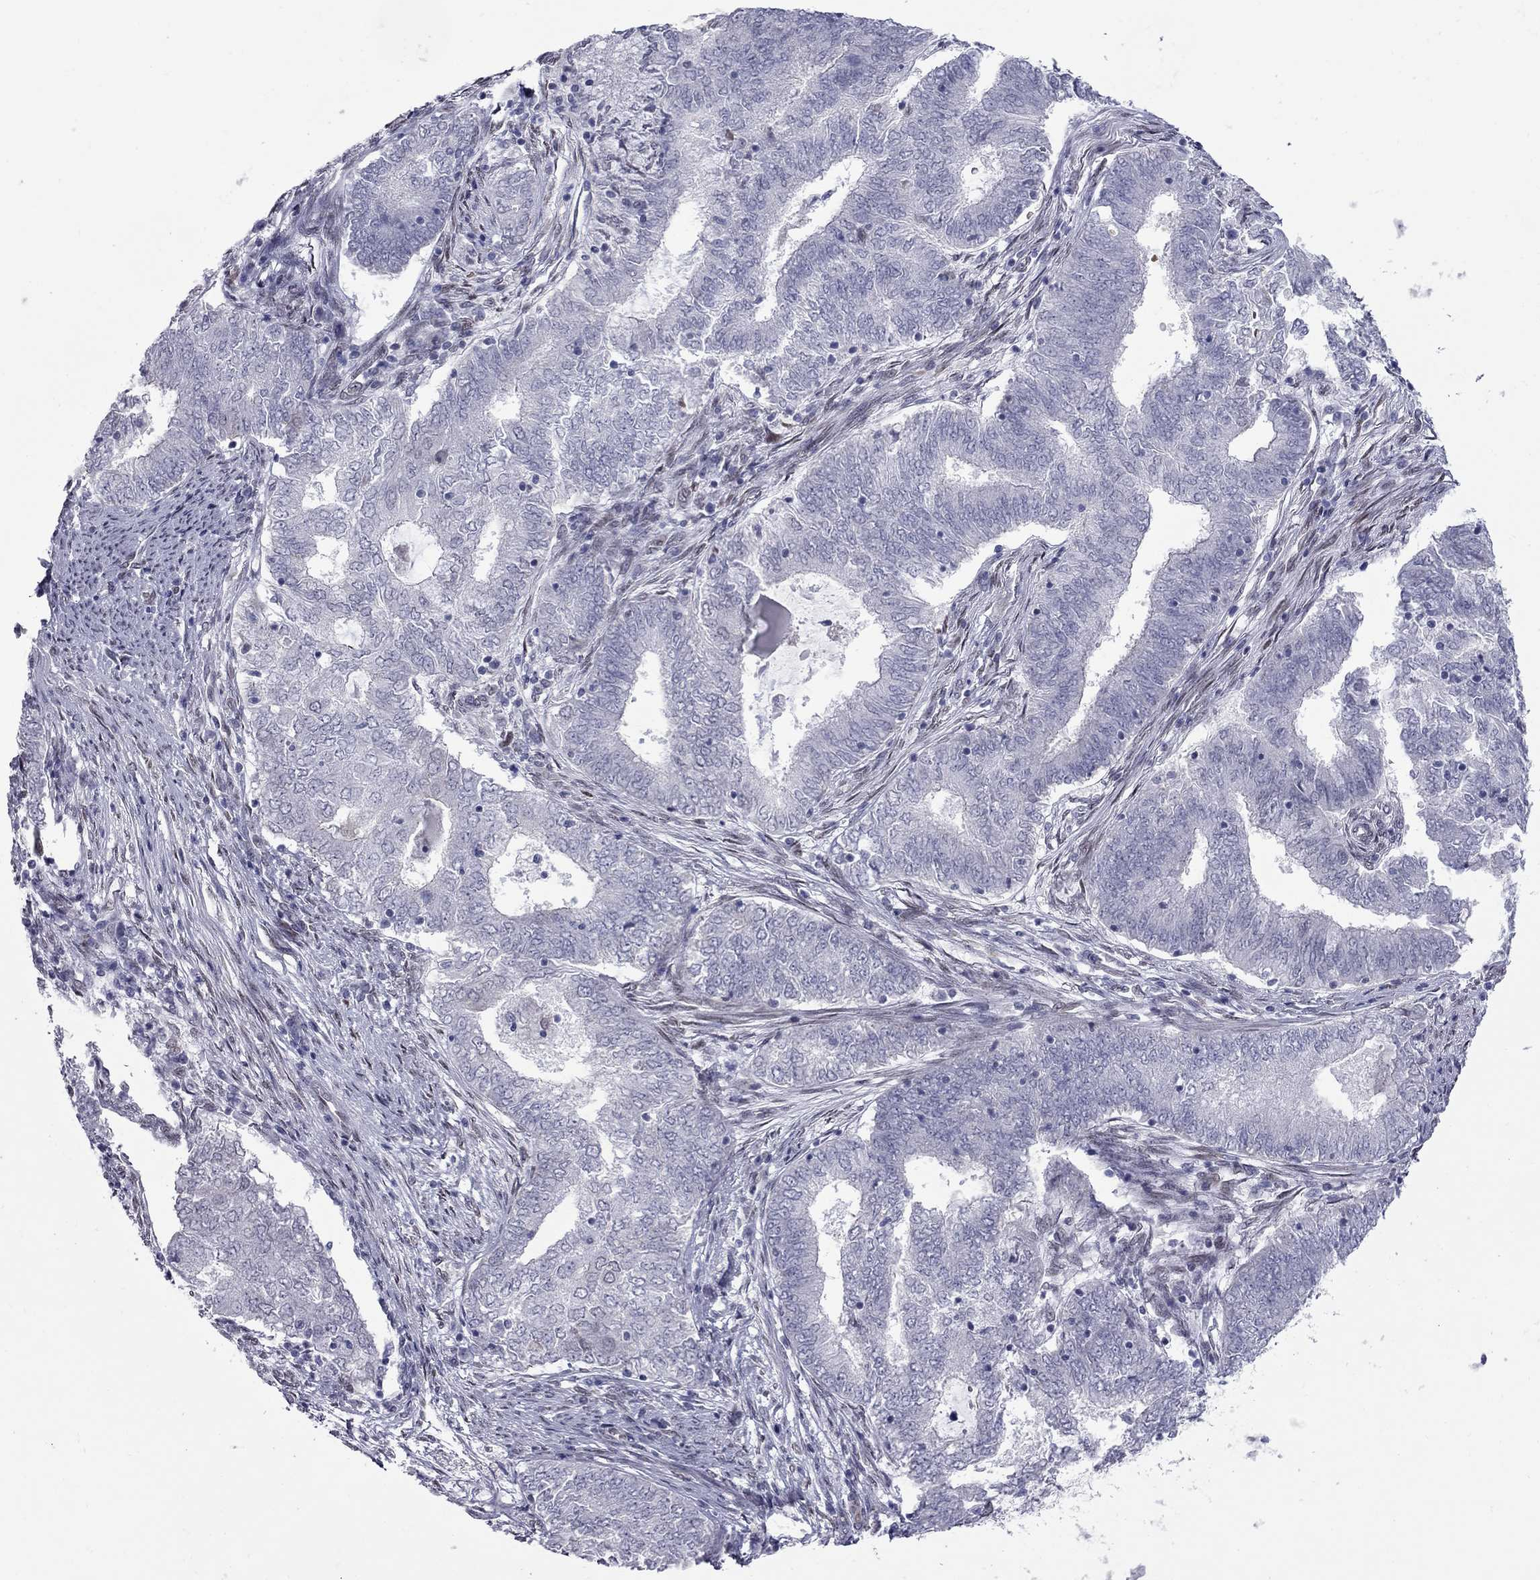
{"staining": {"intensity": "negative", "quantity": "none", "location": "none"}, "tissue": "endometrial cancer", "cell_type": "Tumor cells", "image_type": "cancer", "snomed": [{"axis": "morphology", "description": "Adenocarcinoma, NOS"}, {"axis": "topography", "description": "Endometrium"}], "caption": "Adenocarcinoma (endometrial) was stained to show a protein in brown. There is no significant staining in tumor cells. (DAB (3,3'-diaminobenzidine) immunohistochemistry visualized using brightfield microscopy, high magnification).", "gene": "CLTCL1", "patient": {"sex": "female", "age": 62}}